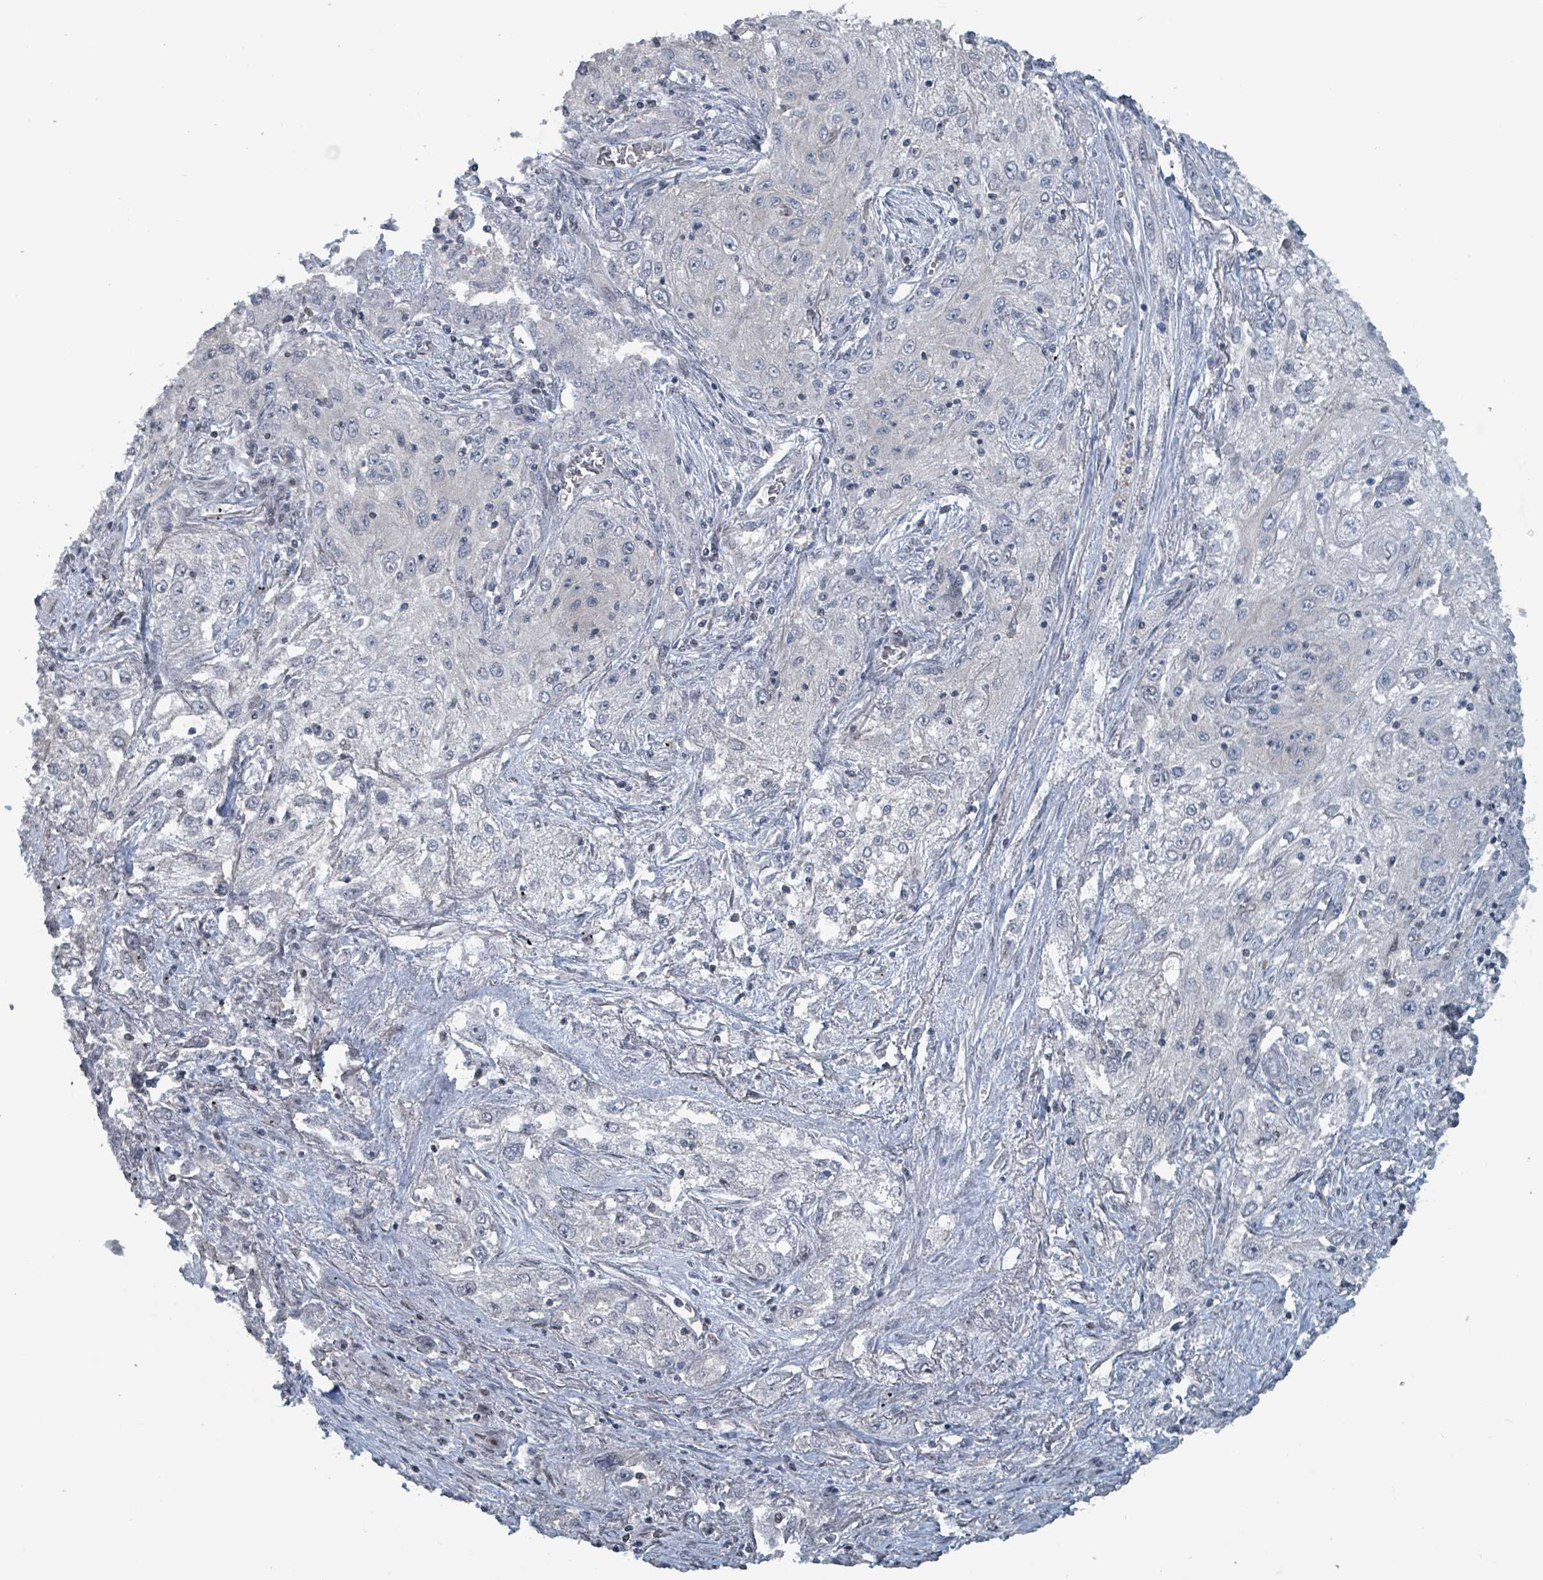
{"staining": {"intensity": "negative", "quantity": "none", "location": "none"}, "tissue": "lung cancer", "cell_type": "Tumor cells", "image_type": "cancer", "snomed": [{"axis": "morphology", "description": "Squamous cell carcinoma, NOS"}, {"axis": "topography", "description": "Lung"}], "caption": "IHC photomicrograph of lung cancer (squamous cell carcinoma) stained for a protein (brown), which reveals no expression in tumor cells.", "gene": "BIVM", "patient": {"sex": "female", "age": 69}}